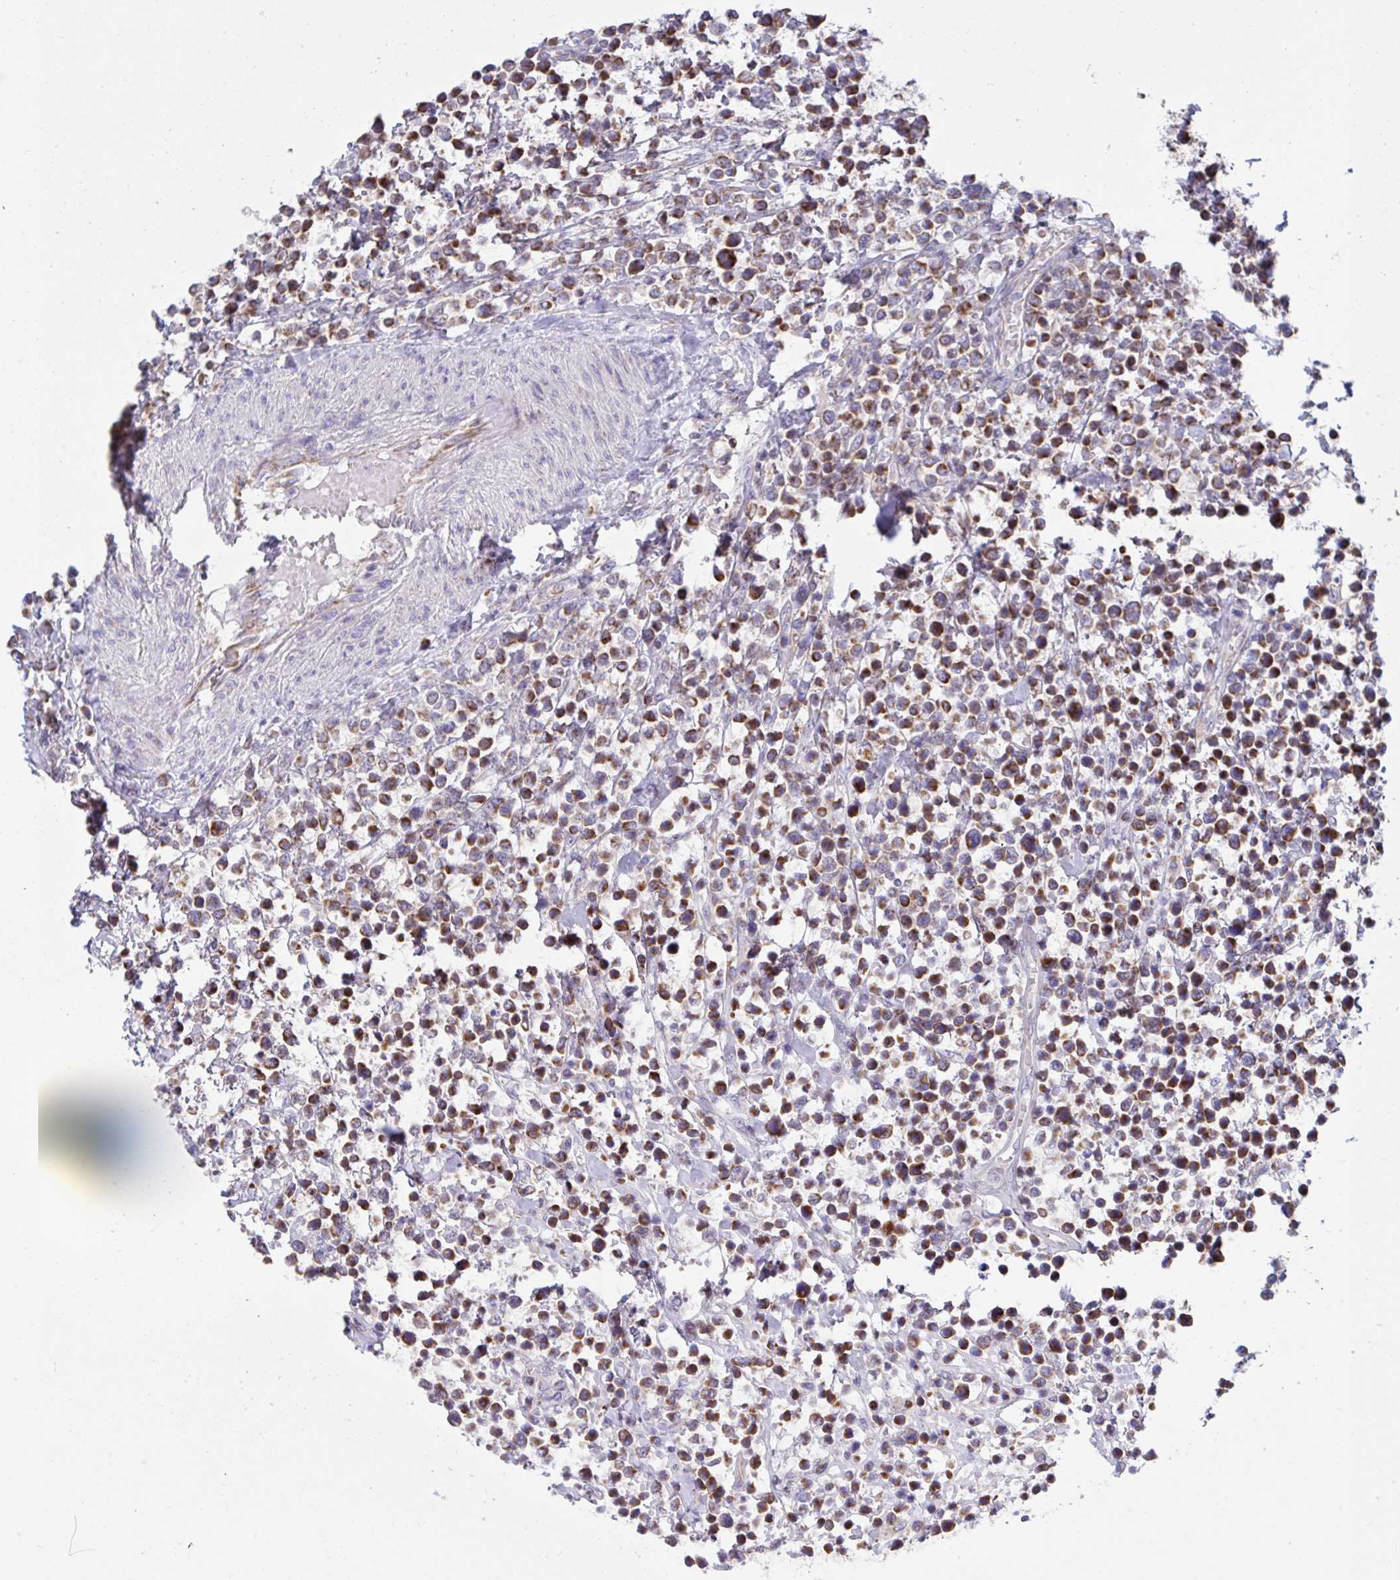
{"staining": {"intensity": "moderate", "quantity": ">75%", "location": "cytoplasmic/membranous"}, "tissue": "lymphoma", "cell_type": "Tumor cells", "image_type": "cancer", "snomed": [{"axis": "morphology", "description": "Malignant lymphoma, non-Hodgkin's type, High grade"}, {"axis": "topography", "description": "Soft tissue"}], "caption": "Lymphoma was stained to show a protein in brown. There is medium levels of moderate cytoplasmic/membranous expression in about >75% of tumor cells.", "gene": "NDUFA7", "patient": {"sex": "female", "age": 56}}